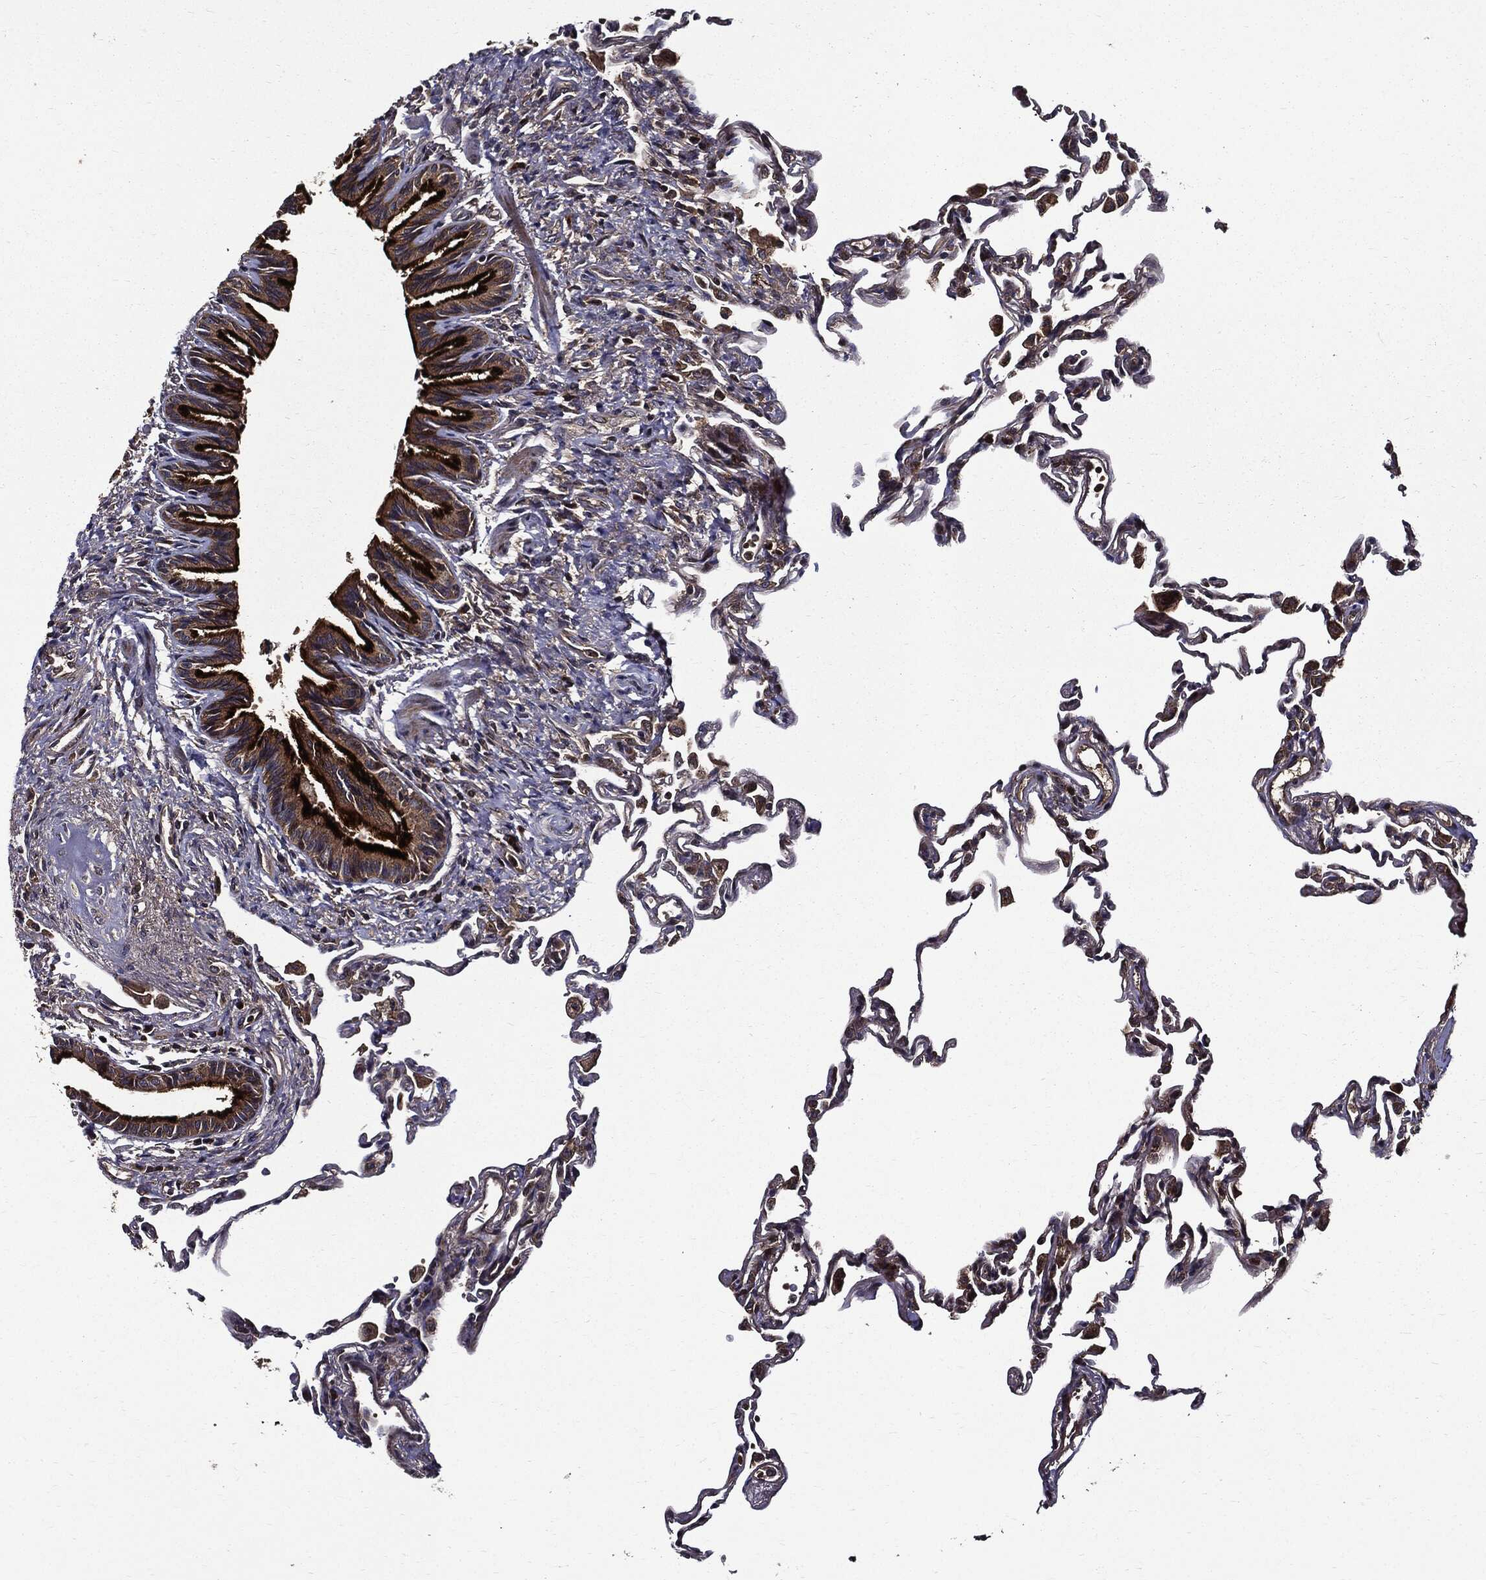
{"staining": {"intensity": "strong", "quantity": "<25%", "location": "cytoplasmic/membranous"}, "tissue": "lung", "cell_type": "Alveolar cells", "image_type": "normal", "snomed": [{"axis": "morphology", "description": "Normal tissue, NOS"}, {"axis": "topography", "description": "Lung"}], "caption": "A photomicrograph of lung stained for a protein displays strong cytoplasmic/membranous brown staining in alveolar cells. The staining was performed using DAB to visualize the protein expression in brown, while the nuclei were stained in blue with hematoxylin (Magnification: 20x).", "gene": "HTT", "patient": {"sex": "female", "age": 57}}